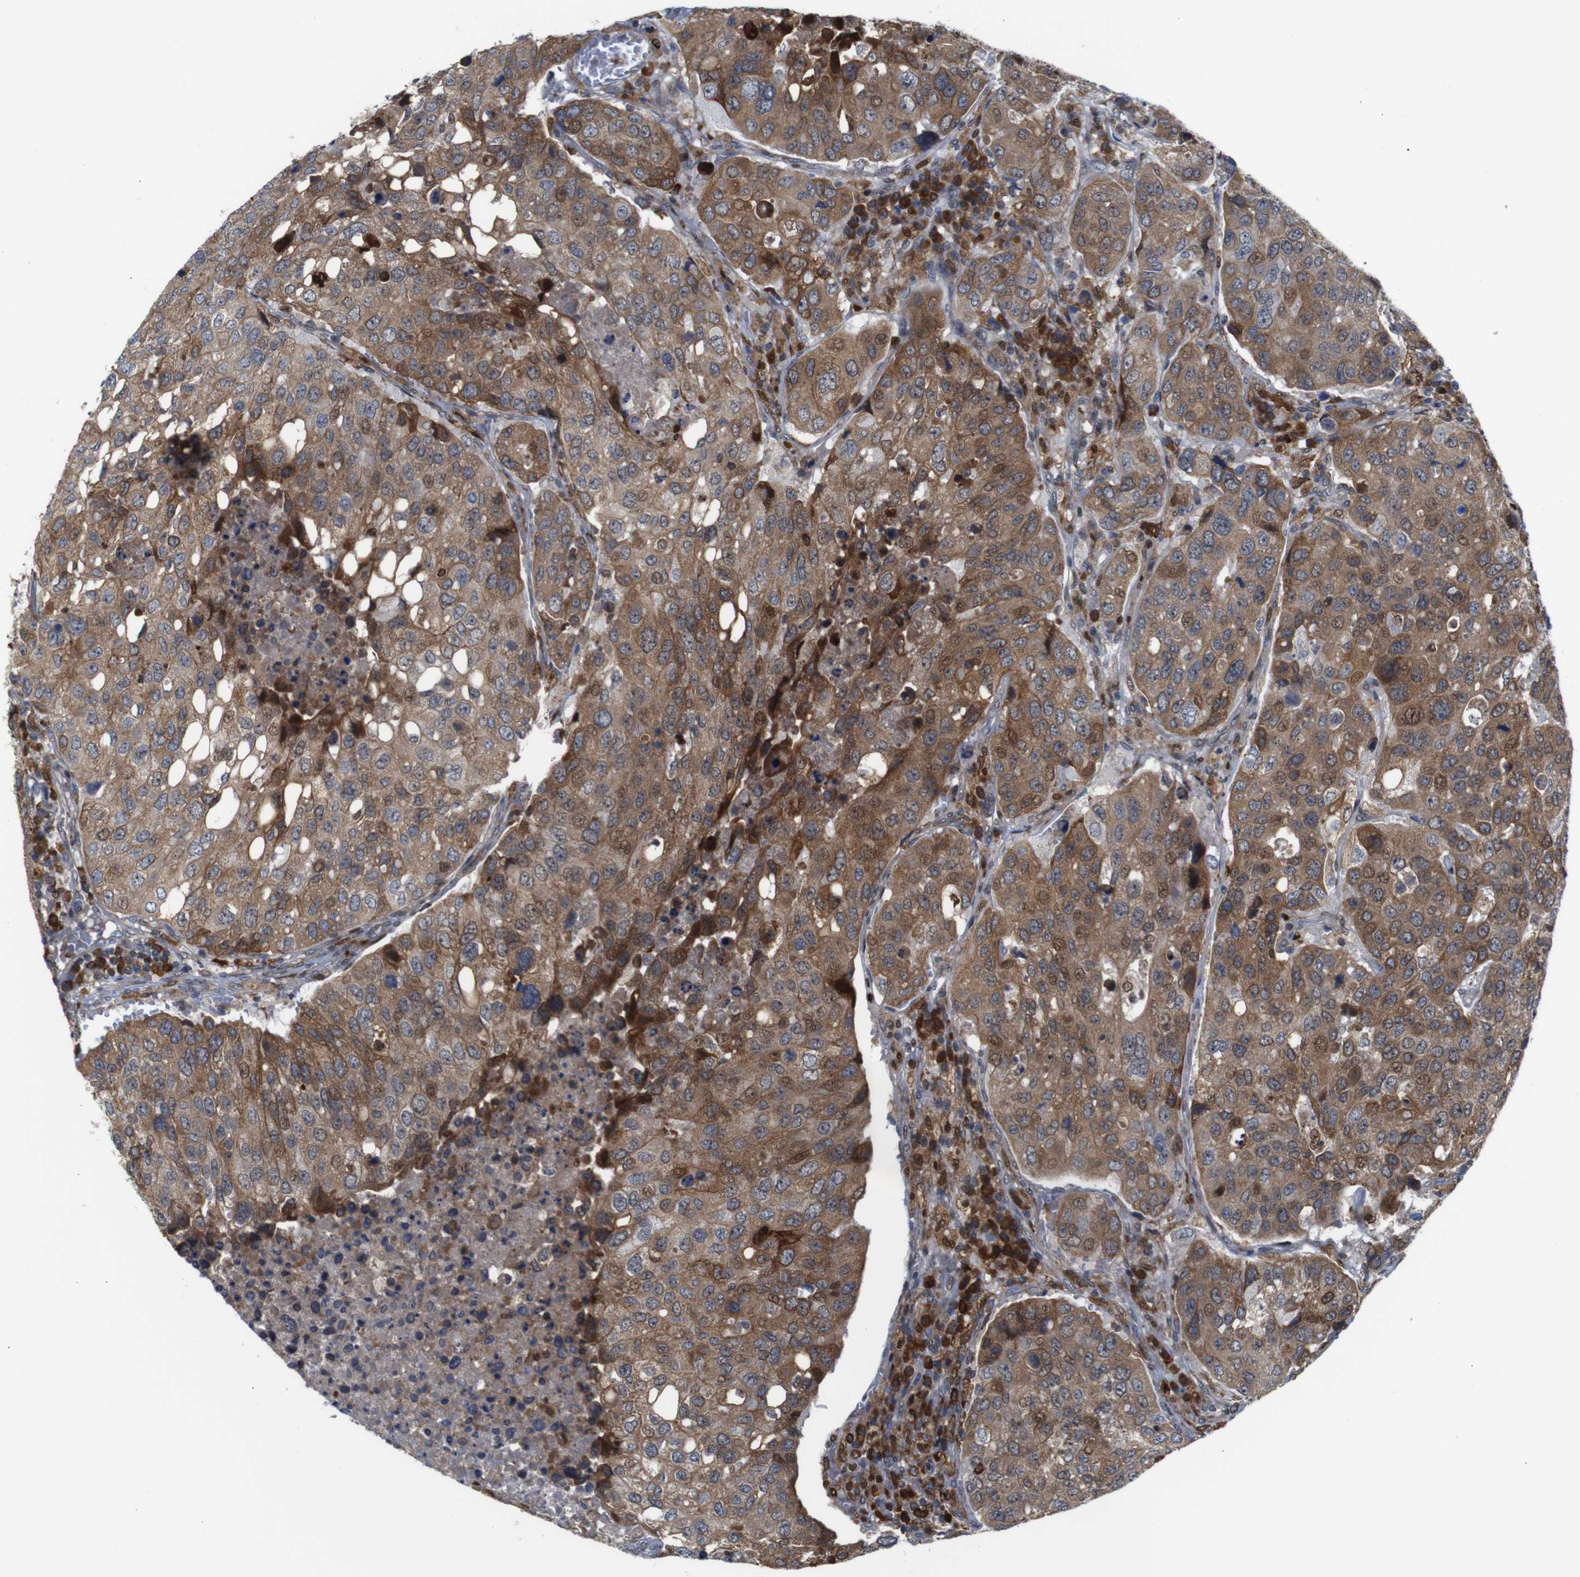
{"staining": {"intensity": "moderate", "quantity": ">75%", "location": "cytoplasmic/membranous"}, "tissue": "urothelial cancer", "cell_type": "Tumor cells", "image_type": "cancer", "snomed": [{"axis": "morphology", "description": "Urothelial carcinoma, High grade"}, {"axis": "topography", "description": "Lymph node"}, {"axis": "topography", "description": "Urinary bladder"}], "caption": "An image of human high-grade urothelial carcinoma stained for a protein reveals moderate cytoplasmic/membranous brown staining in tumor cells. Ihc stains the protein in brown and the nuclei are stained blue.", "gene": "PTPN1", "patient": {"sex": "male", "age": 51}}